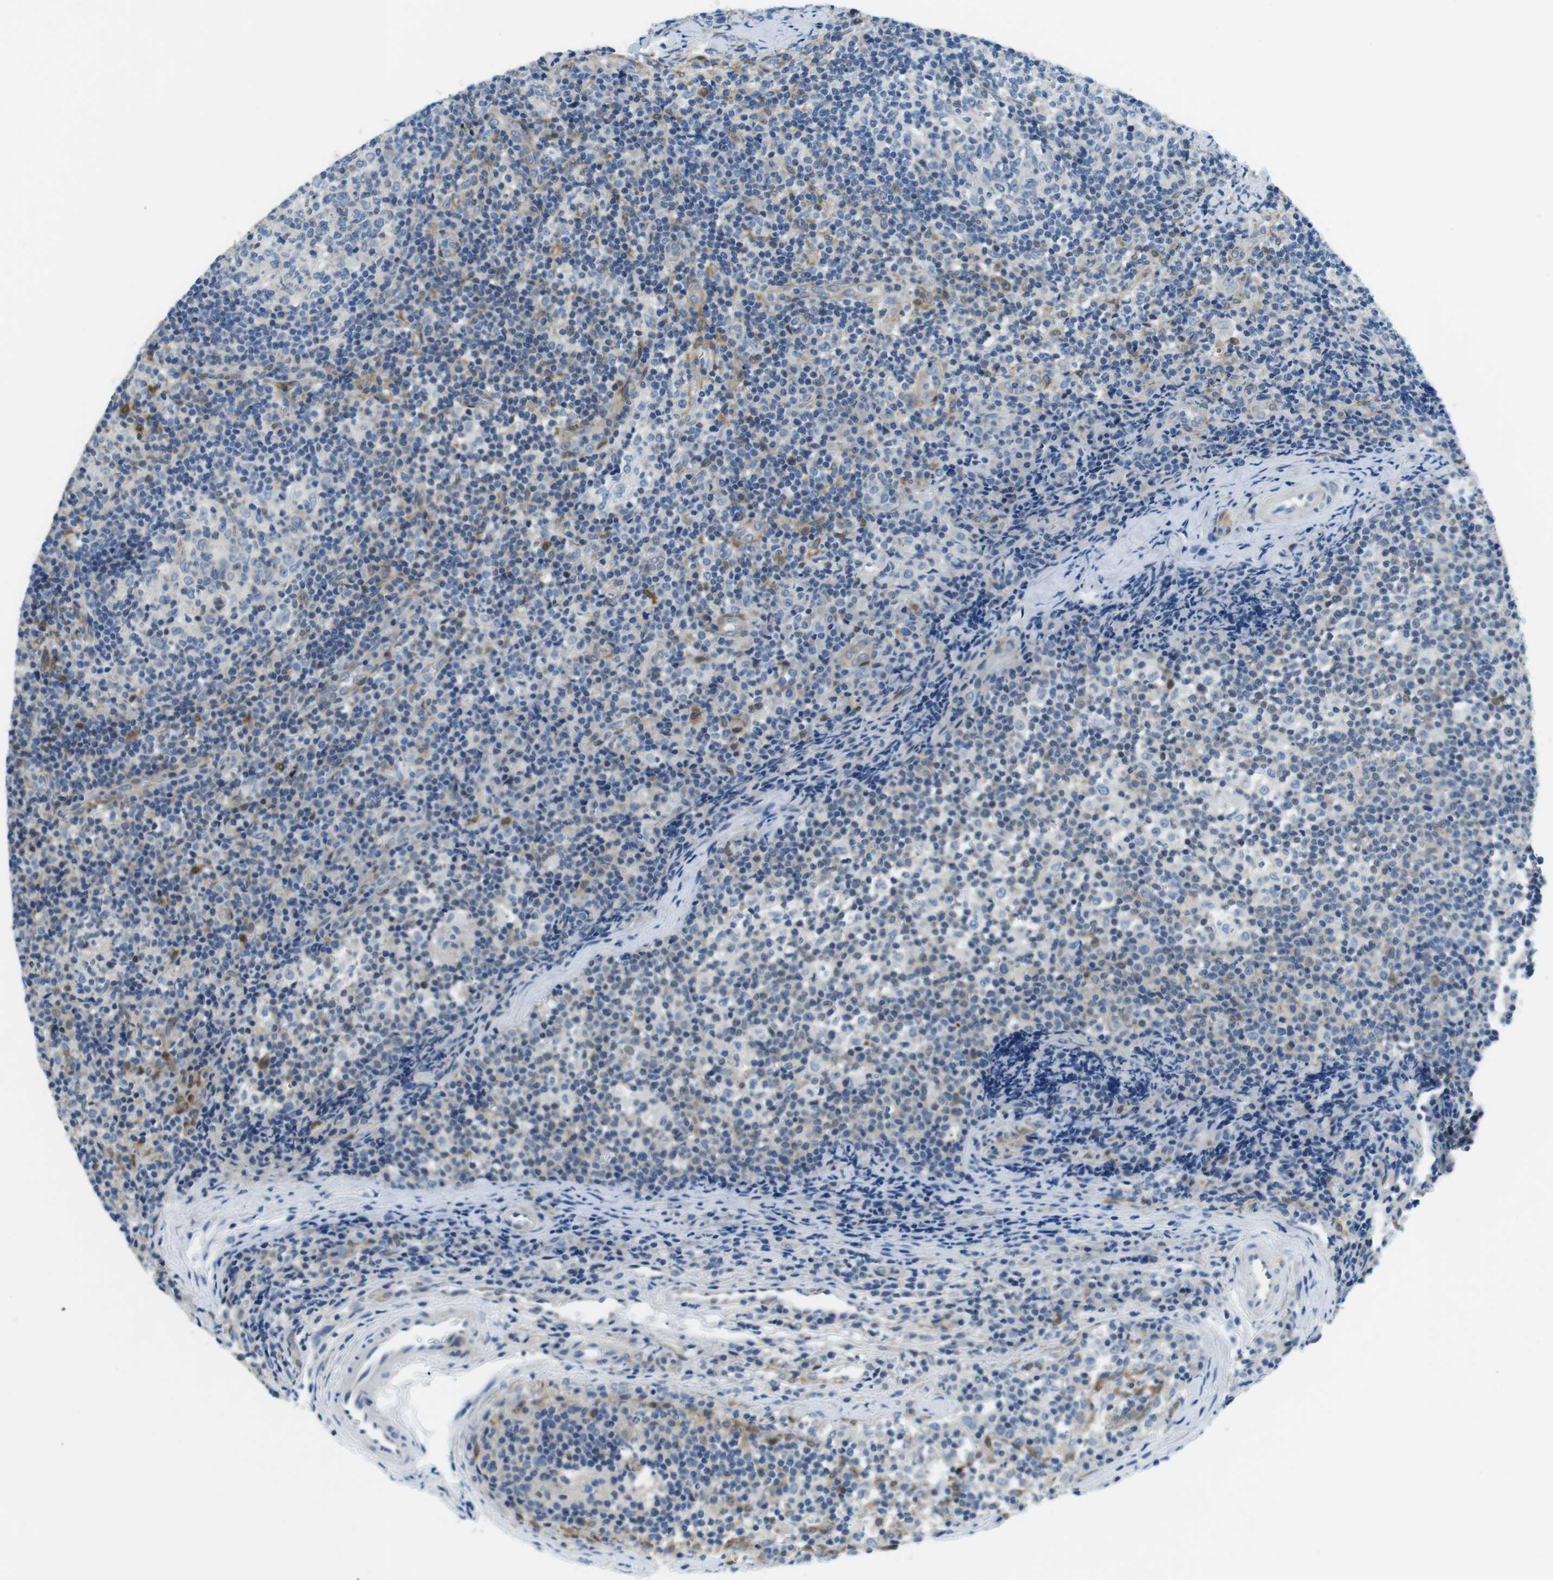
{"staining": {"intensity": "weak", "quantity": "<25%", "location": "cytoplasmic/membranous"}, "tissue": "lymph node", "cell_type": "Germinal center cells", "image_type": "normal", "snomed": [{"axis": "morphology", "description": "Normal tissue, NOS"}, {"axis": "morphology", "description": "Inflammation, NOS"}, {"axis": "topography", "description": "Lymph node"}], "caption": "A histopathology image of human lymph node is negative for staining in germinal center cells. (DAB (3,3'-diaminobenzidine) immunohistochemistry with hematoxylin counter stain).", "gene": "PHLDA1", "patient": {"sex": "male", "age": 55}}